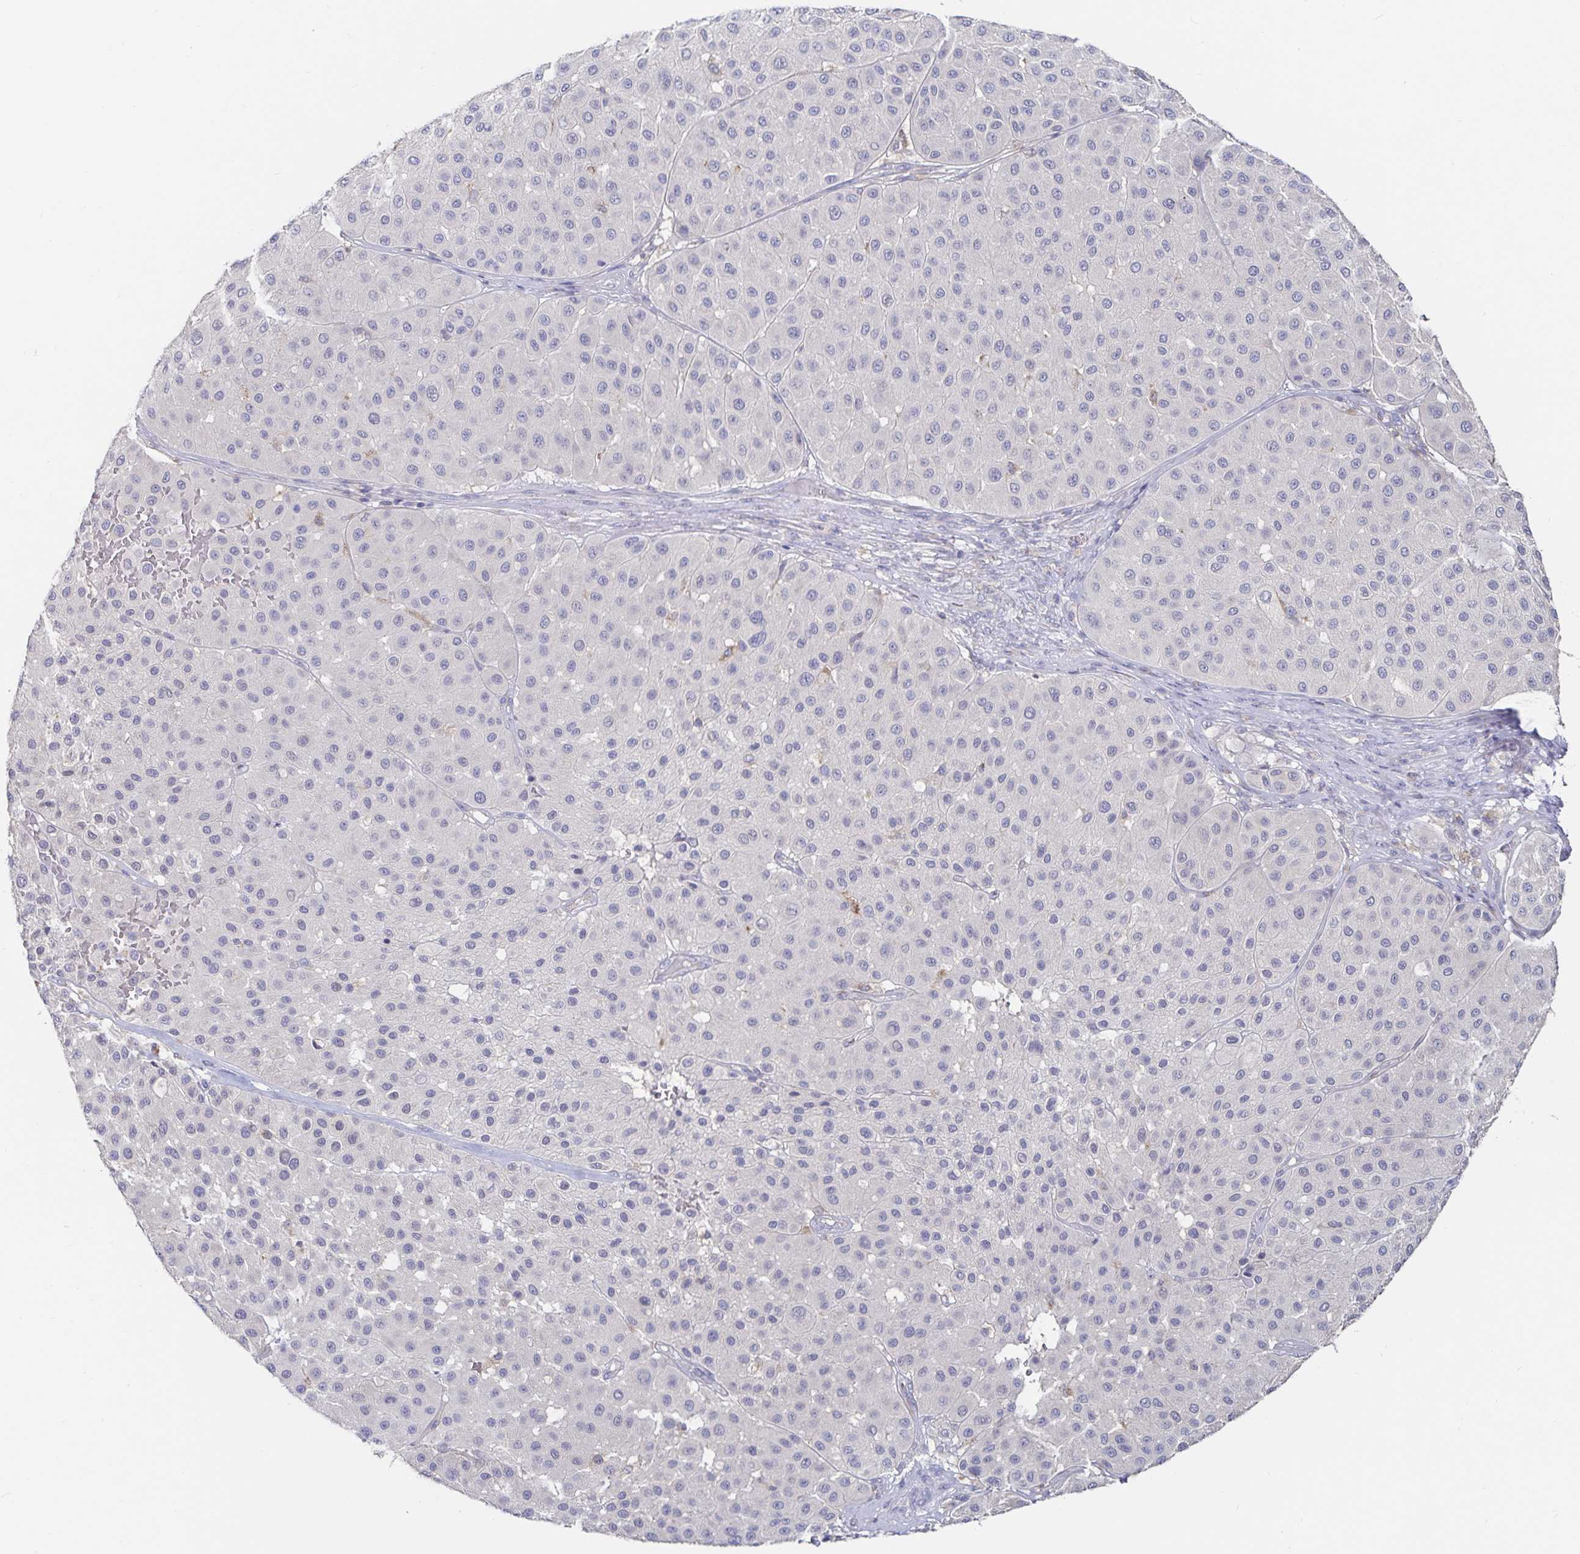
{"staining": {"intensity": "negative", "quantity": "none", "location": "none"}, "tissue": "melanoma", "cell_type": "Tumor cells", "image_type": "cancer", "snomed": [{"axis": "morphology", "description": "Malignant melanoma, Metastatic site"}, {"axis": "topography", "description": "Smooth muscle"}], "caption": "A photomicrograph of human malignant melanoma (metastatic site) is negative for staining in tumor cells. (Immunohistochemistry (ihc), brightfield microscopy, high magnification).", "gene": "SPPL3", "patient": {"sex": "male", "age": 41}}